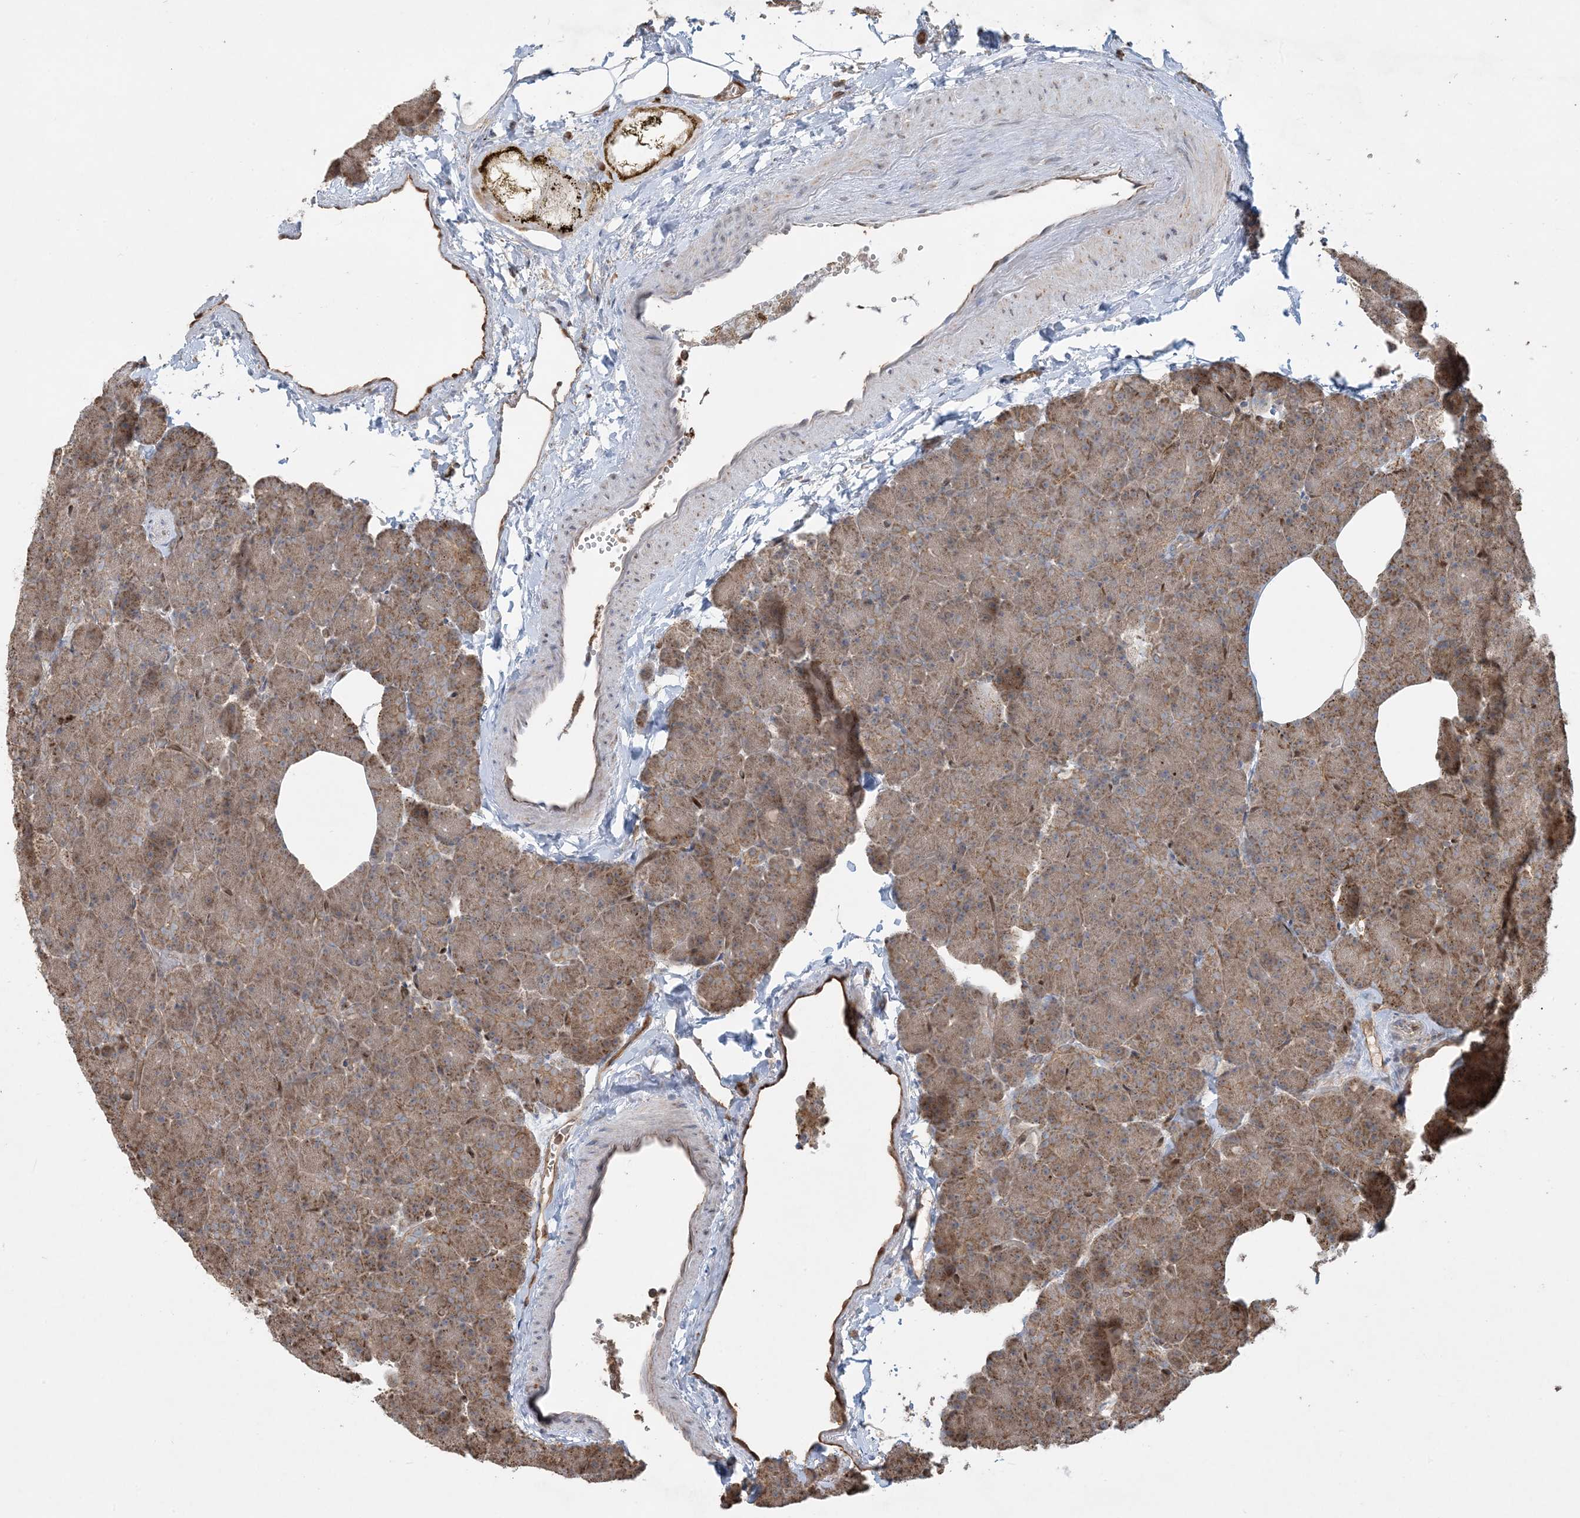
{"staining": {"intensity": "moderate", "quantity": "25%-75%", "location": "cytoplasmic/membranous"}, "tissue": "pancreas", "cell_type": "Exocrine glandular cells", "image_type": "normal", "snomed": [{"axis": "morphology", "description": "Normal tissue, NOS"}, {"axis": "morphology", "description": "Carcinoid, malignant, NOS"}, {"axis": "topography", "description": "Pancreas"}], "caption": "Immunohistochemical staining of normal human pancreas demonstrates medium levels of moderate cytoplasmic/membranous staining in approximately 25%-75% of exocrine glandular cells. (DAB IHC, brown staining for protein, blue staining for nuclei).", "gene": "PPM1F", "patient": {"sex": "female", "age": 35}}